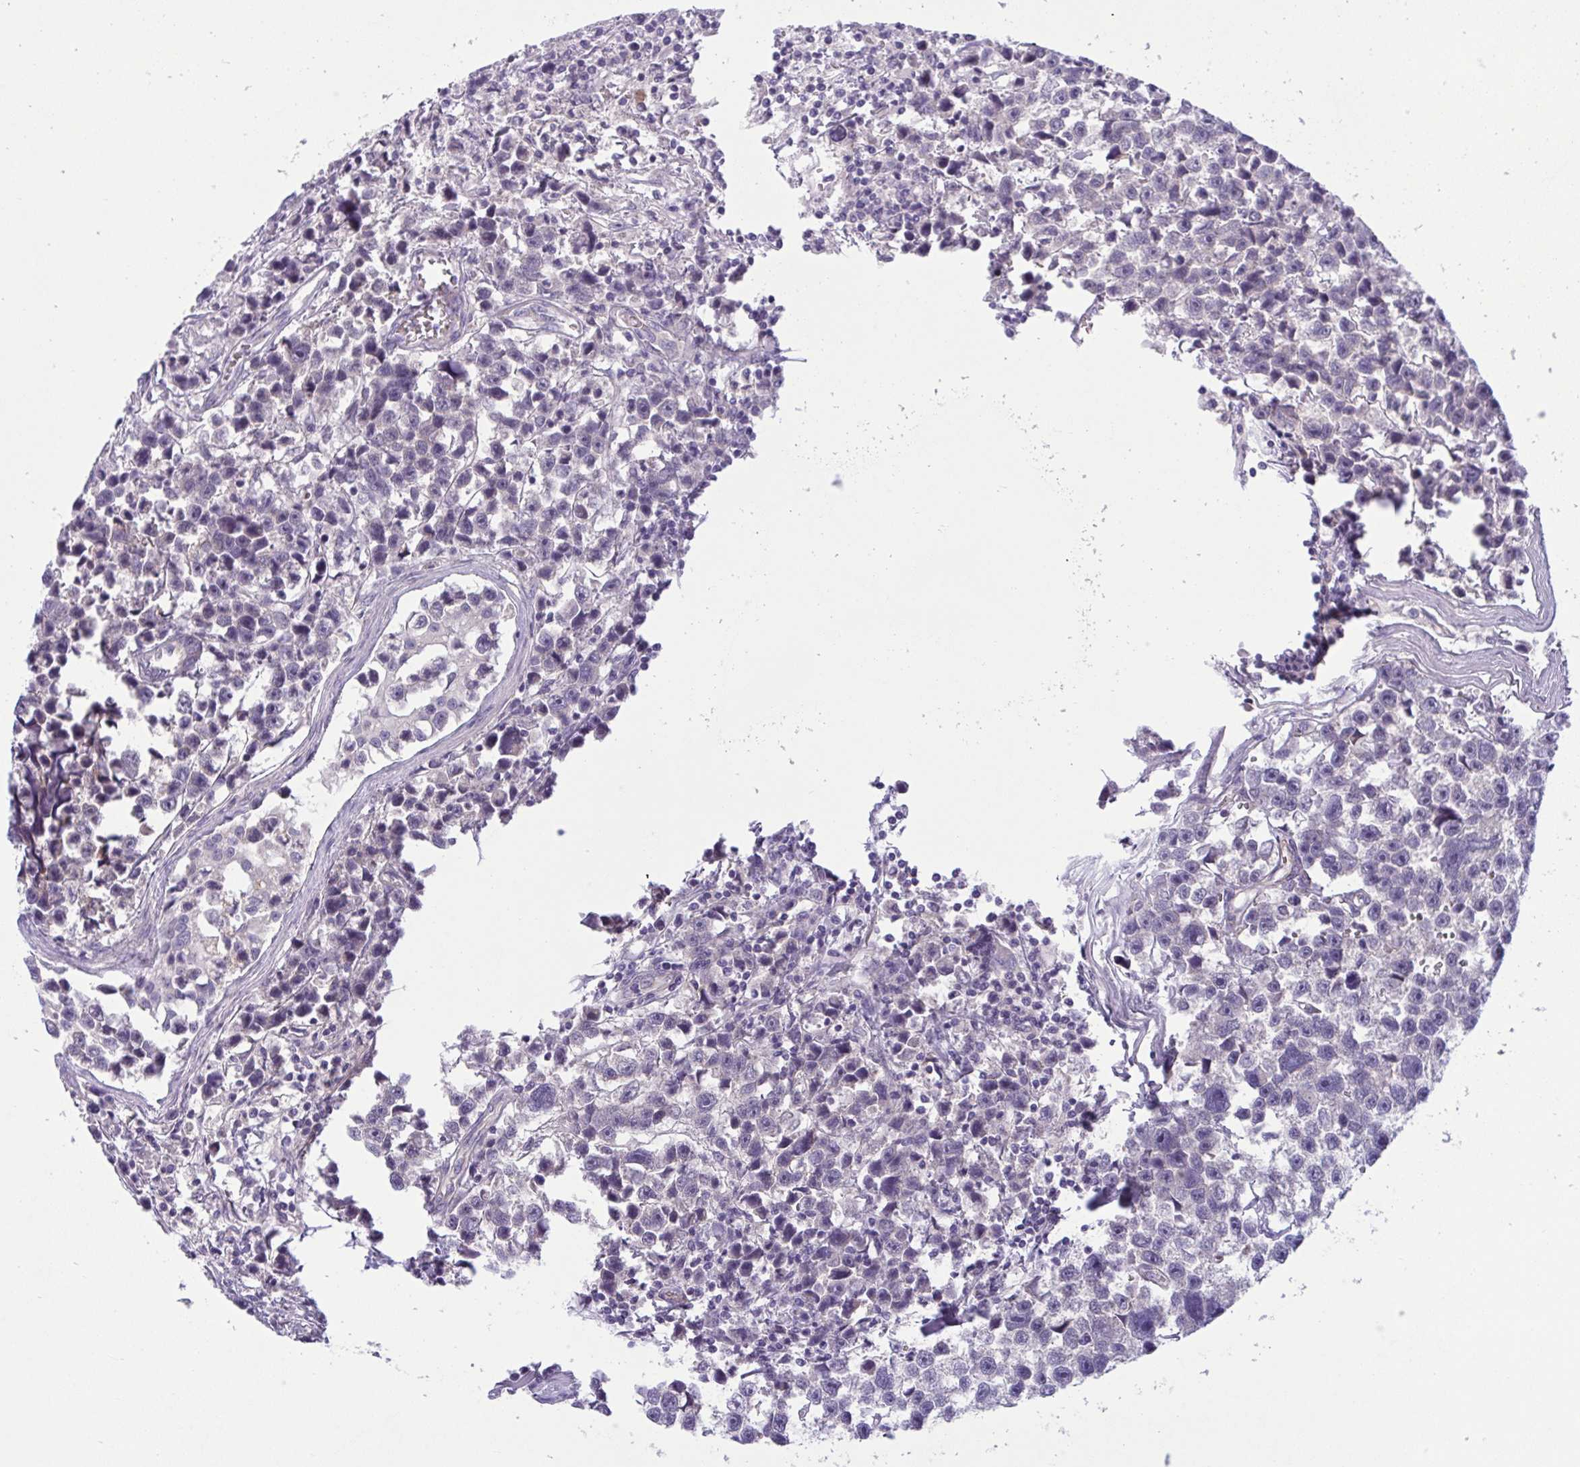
{"staining": {"intensity": "negative", "quantity": "none", "location": "none"}, "tissue": "testis cancer", "cell_type": "Tumor cells", "image_type": "cancer", "snomed": [{"axis": "morphology", "description": "Seminoma, NOS"}, {"axis": "topography", "description": "Testis"}], "caption": "A high-resolution histopathology image shows IHC staining of testis seminoma, which displays no significant staining in tumor cells.", "gene": "TTC7B", "patient": {"sex": "male", "age": 26}}